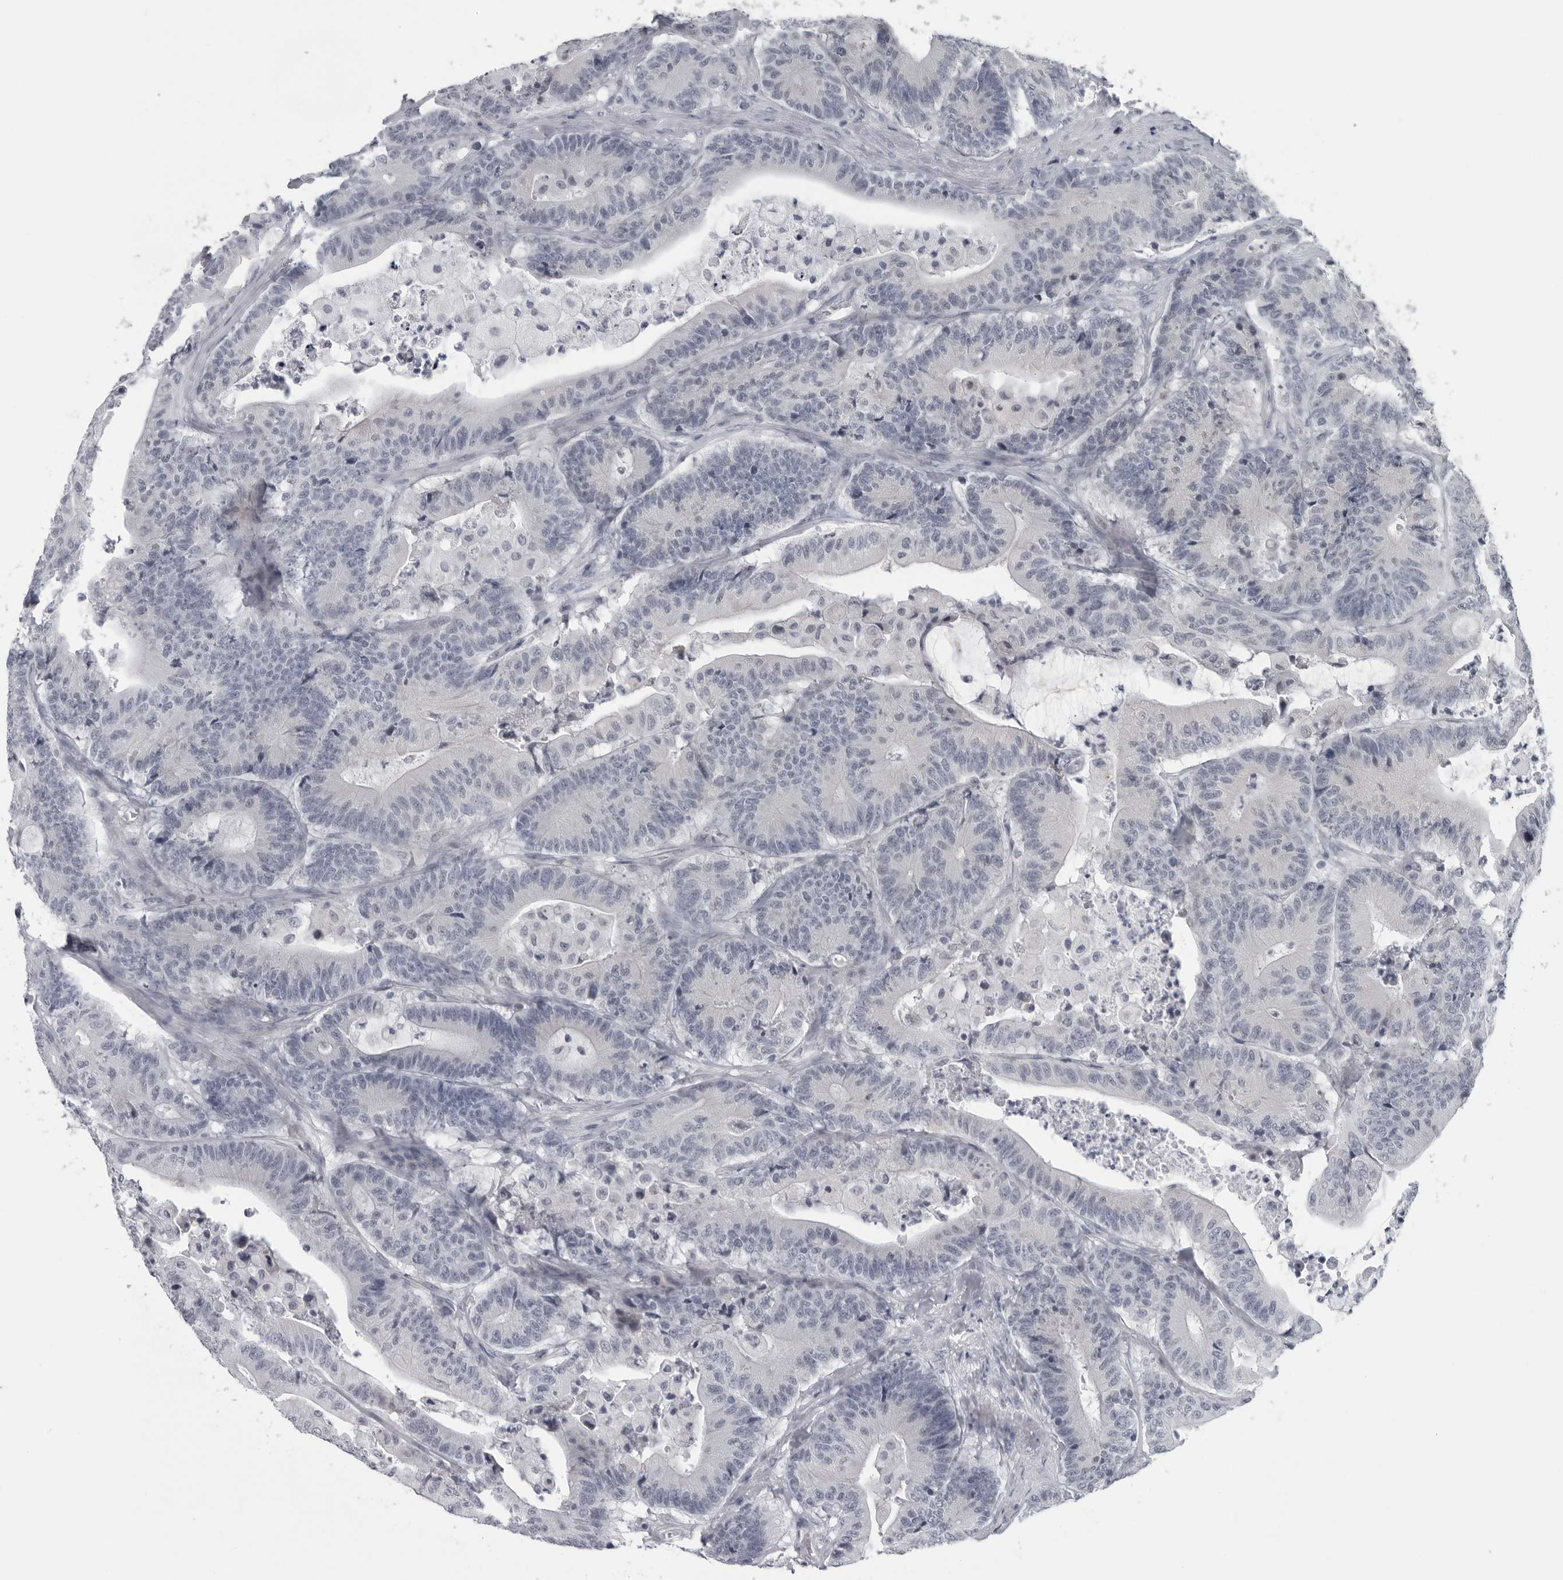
{"staining": {"intensity": "negative", "quantity": "none", "location": "none"}, "tissue": "colorectal cancer", "cell_type": "Tumor cells", "image_type": "cancer", "snomed": [{"axis": "morphology", "description": "Adenocarcinoma, NOS"}, {"axis": "topography", "description": "Colon"}], "caption": "Tumor cells show no significant staining in adenocarcinoma (colorectal). The staining was performed using DAB (3,3'-diaminobenzidine) to visualize the protein expression in brown, while the nuclei were stained in blue with hematoxylin (Magnification: 20x).", "gene": "OPLAH", "patient": {"sex": "female", "age": 84}}